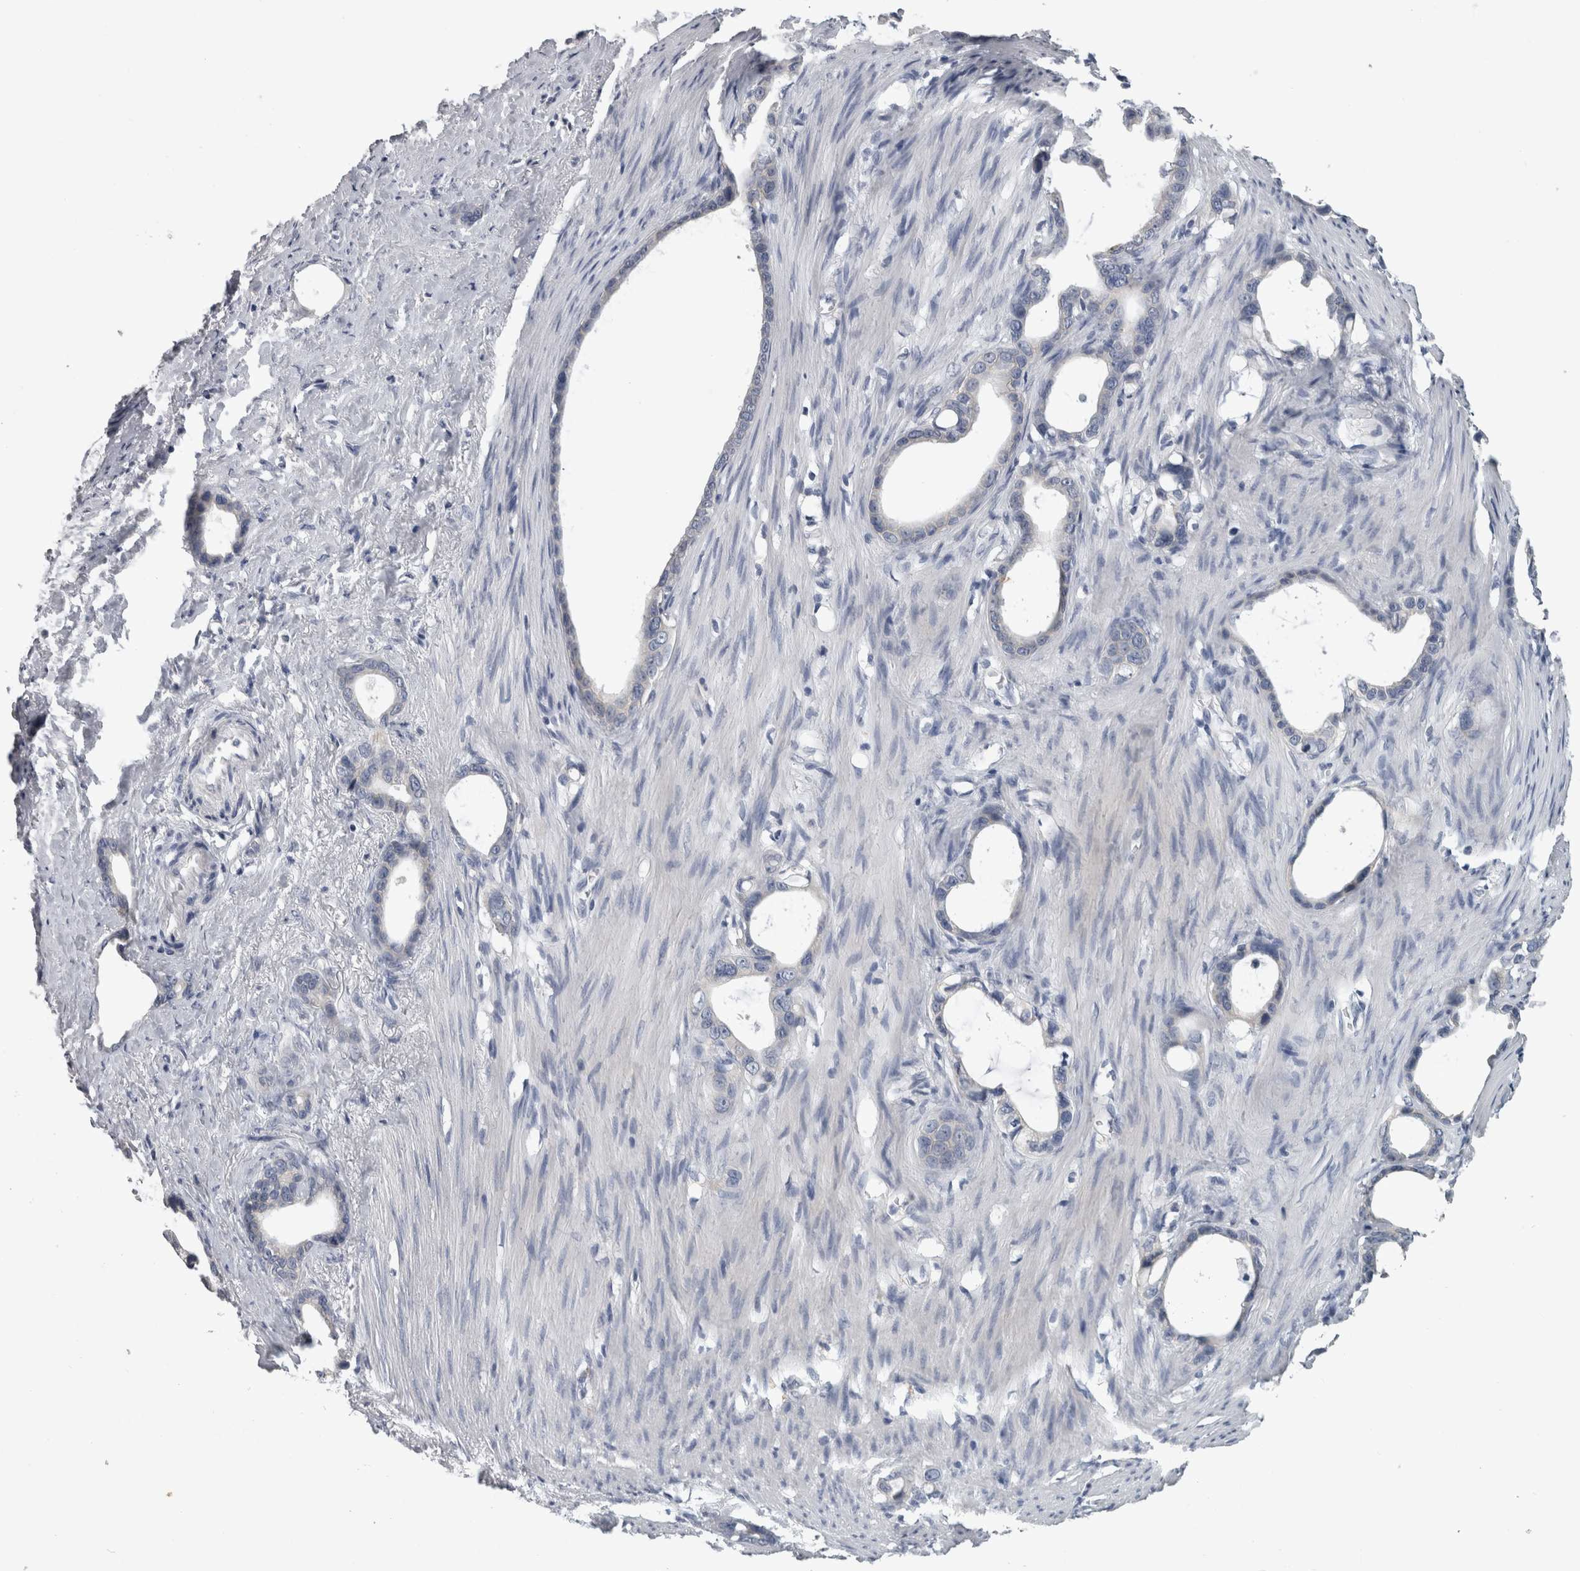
{"staining": {"intensity": "negative", "quantity": "none", "location": "none"}, "tissue": "stomach cancer", "cell_type": "Tumor cells", "image_type": "cancer", "snomed": [{"axis": "morphology", "description": "Adenocarcinoma, NOS"}, {"axis": "topography", "description": "Stomach"}], "caption": "Human stomach cancer (adenocarcinoma) stained for a protein using immunohistochemistry exhibits no staining in tumor cells.", "gene": "SLC22A11", "patient": {"sex": "female", "age": 75}}